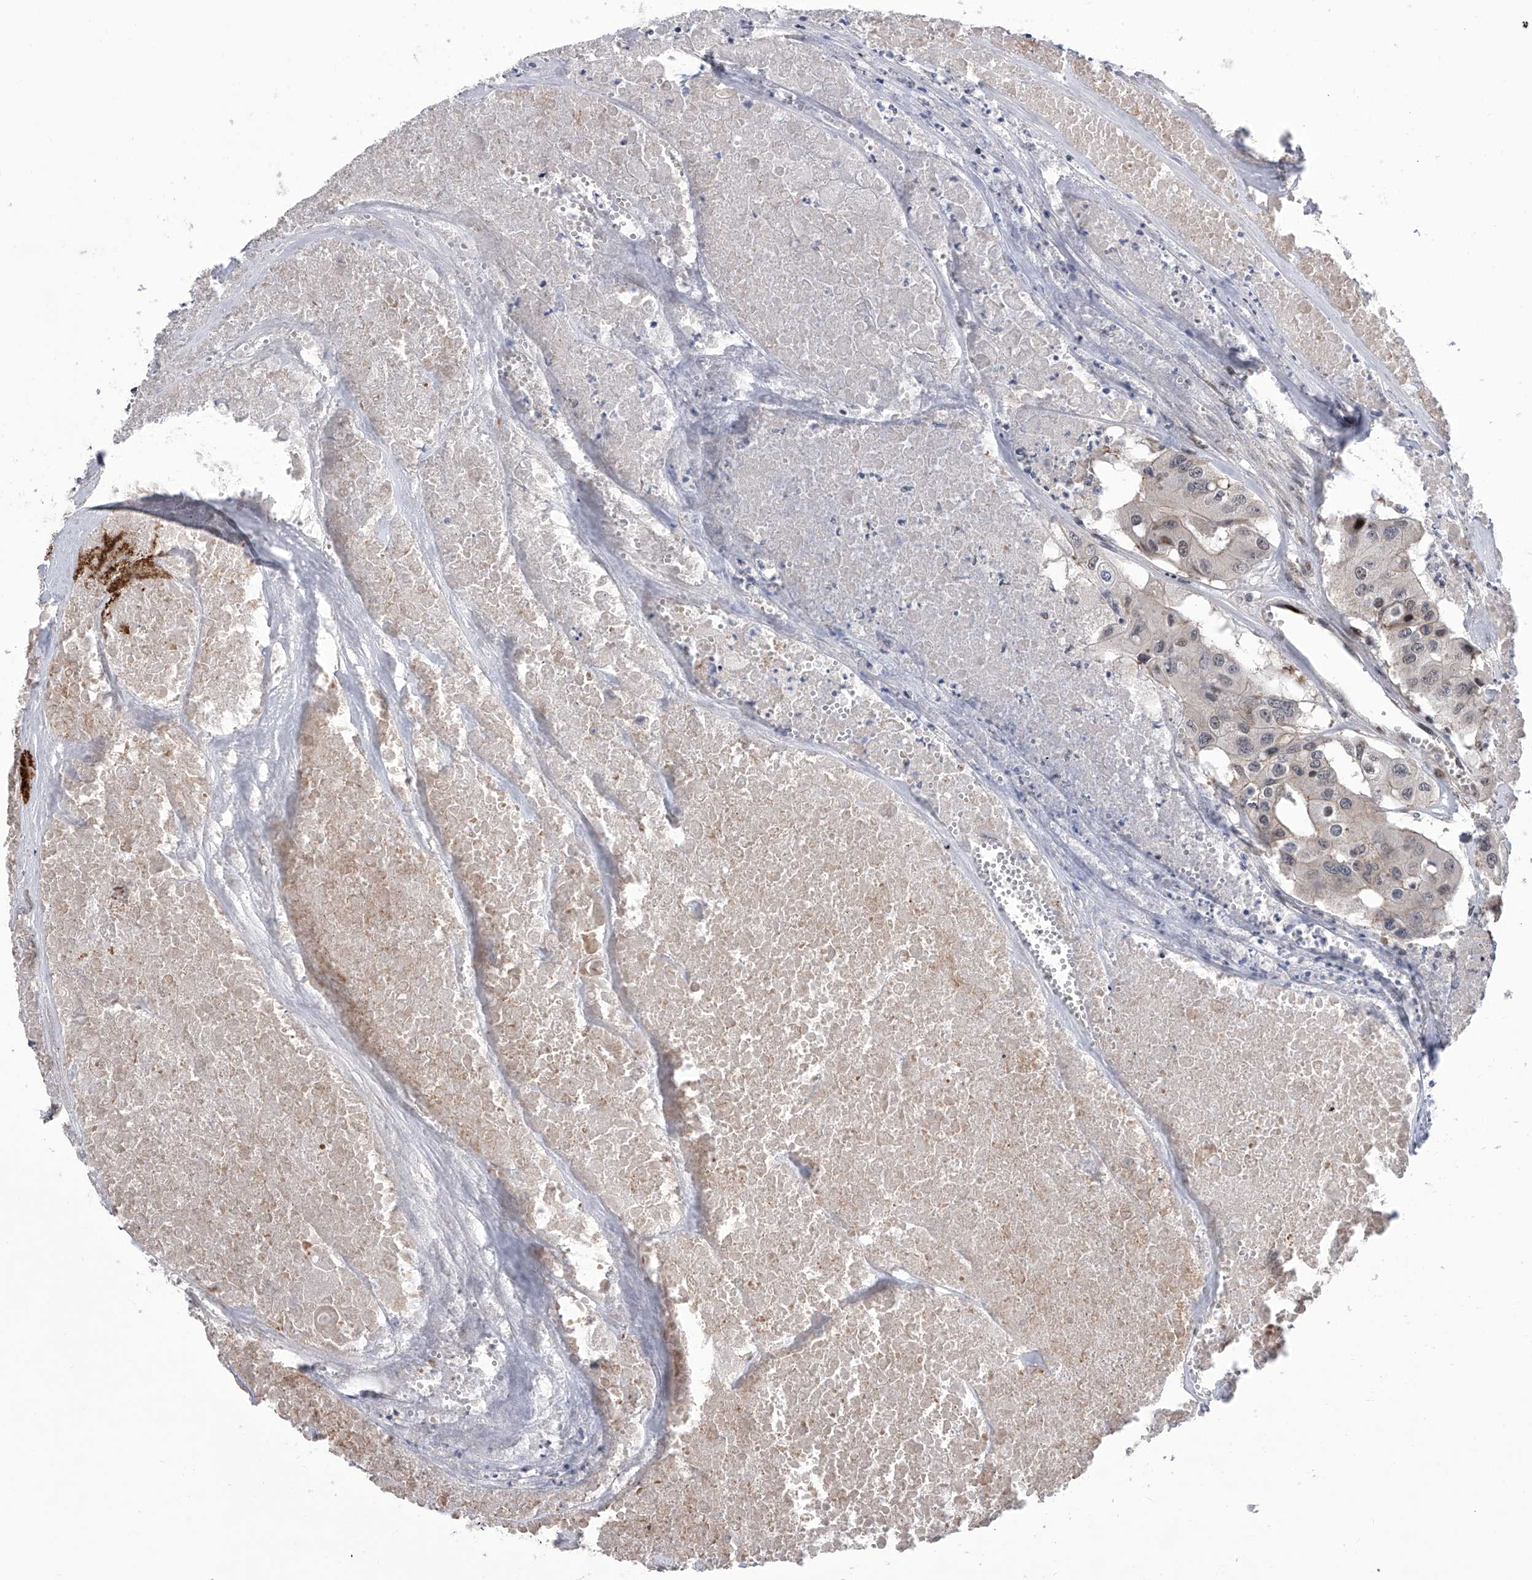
{"staining": {"intensity": "weak", "quantity": "<25%", "location": "nuclear"}, "tissue": "colorectal cancer", "cell_type": "Tumor cells", "image_type": "cancer", "snomed": [{"axis": "morphology", "description": "Adenocarcinoma, NOS"}, {"axis": "topography", "description": "Colon"}], "caption": "Protein analysis of colorectal adenocarcinoma exhibits no significant positivity in tumor cells.", "gene": "ZNF426", "patient": {"sex": "male", "age": 77}}